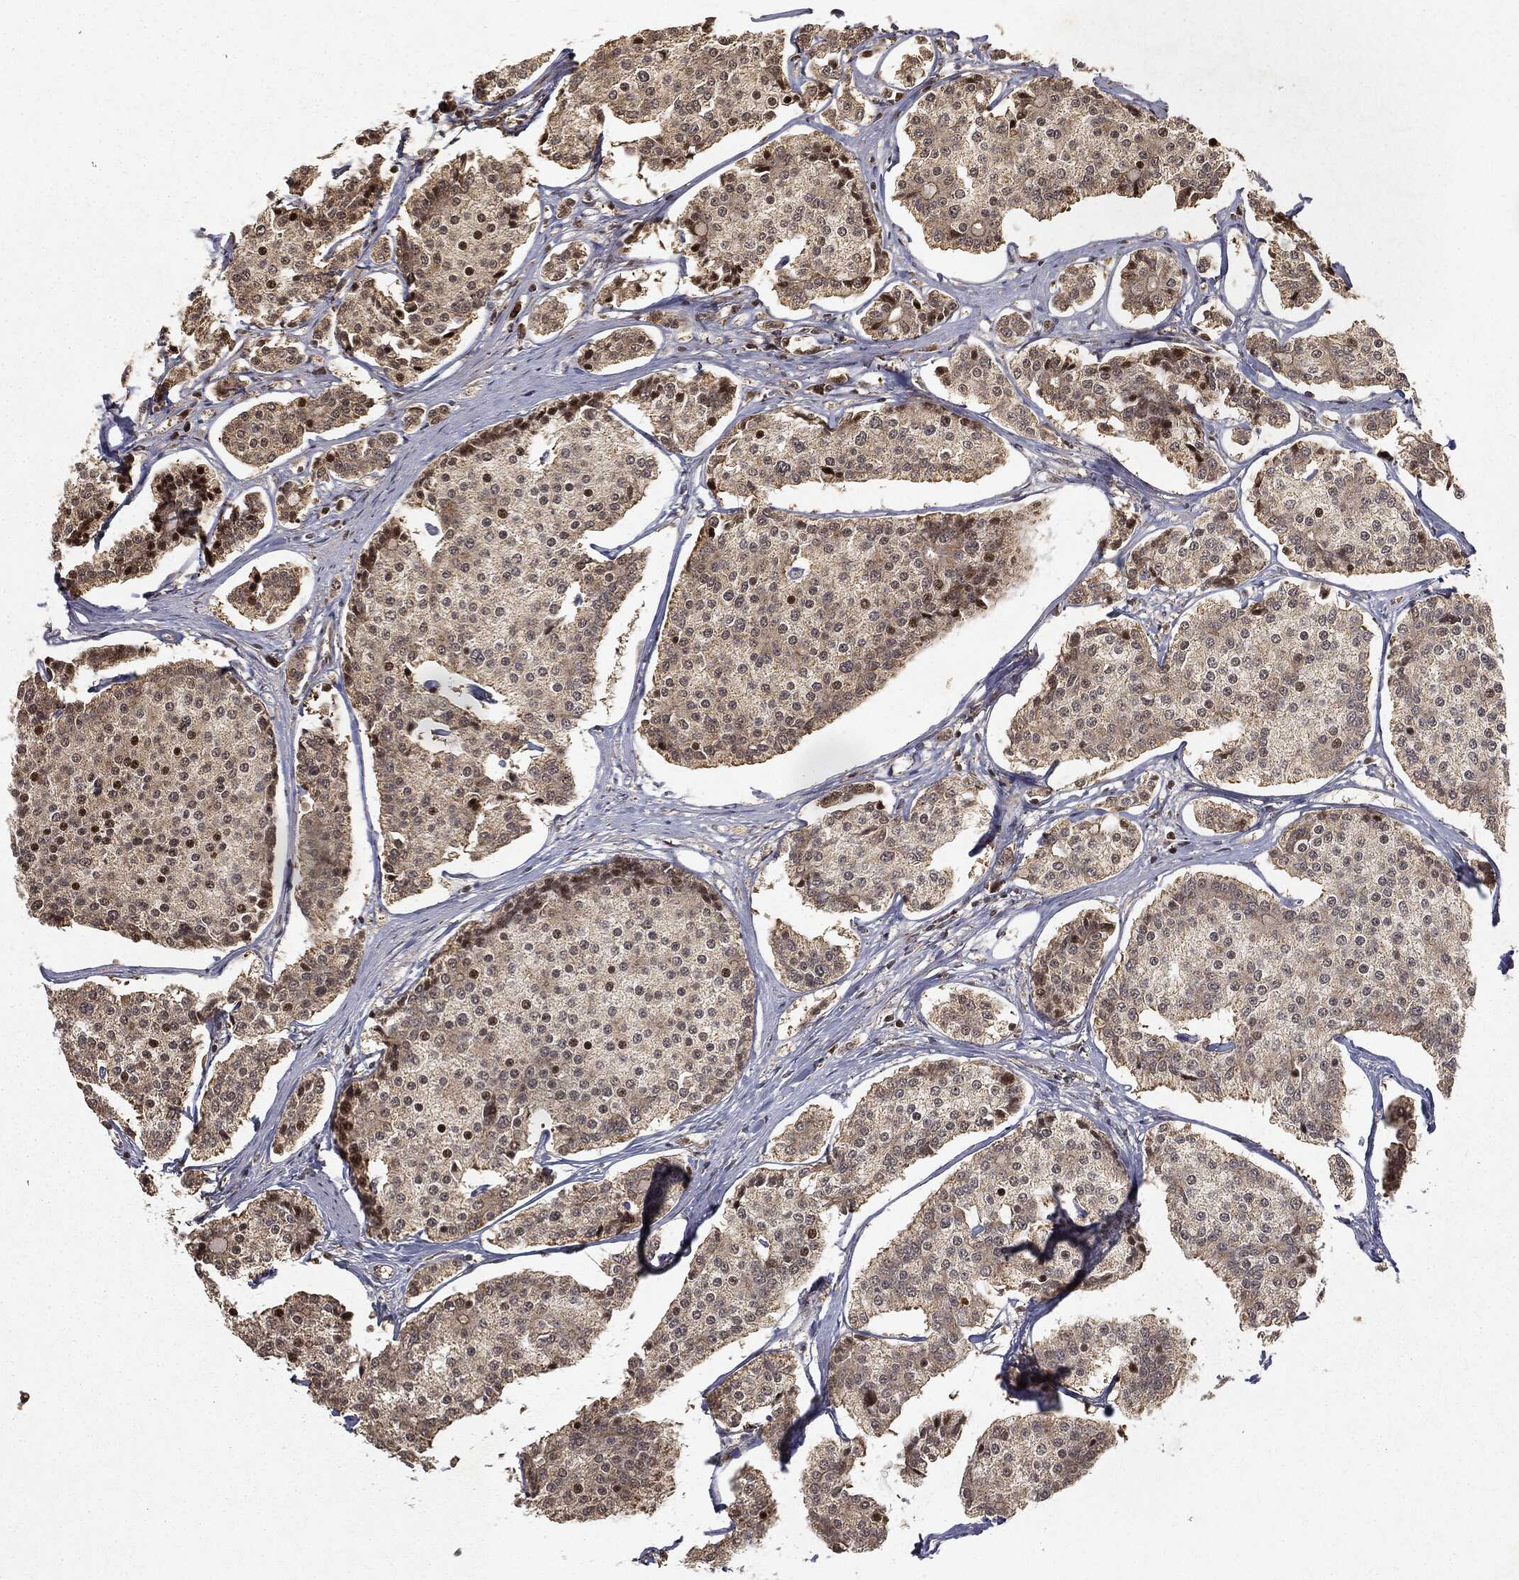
{"staining": {"intensity": "weak", "quantity": "<25%", "location": "cytoplasmic/membranous,nuclear"}, "tissue": "carcinoid", "cell_type": "Tumor cells", "image_type": "cancer", "snomed": [{"axis": "morphology", "description": "Carcinoid, malignant, NOS"}, {"axis": "topography", "description": "Small intestine"}], "caption": "There is no significant staining in tumor cells of carcinoid.", "gene": "ZNHIT6", "patient": {"sex": "female", "age": 65}}